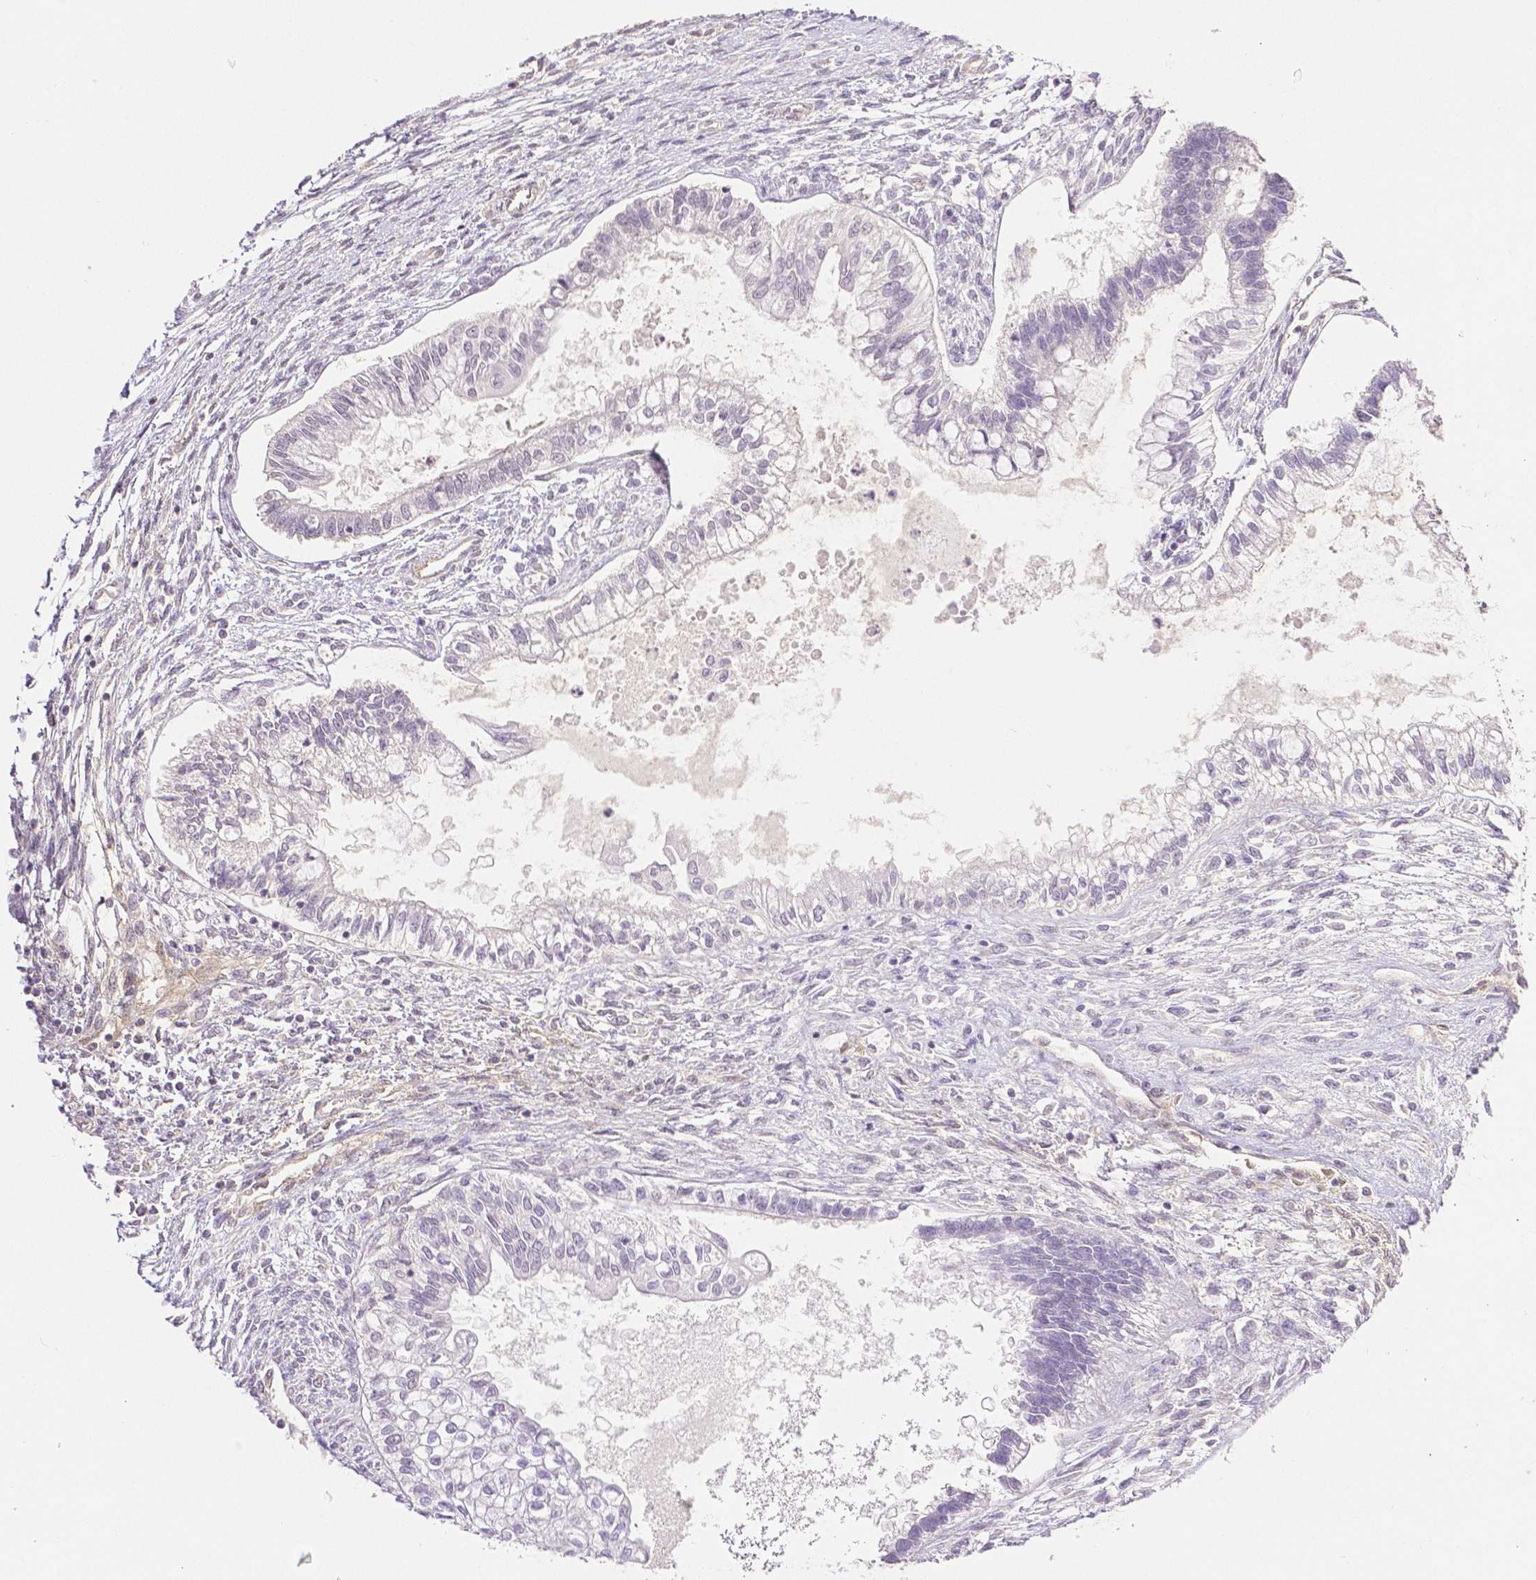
{"staining": {"intensity": "negative", "quantity": "none", "location": "none"}, "tissue": "testis cancer", "cell_type": "Tumor cells", "image_type": "cancer", "snomed": [{"axis": "morphology", "description": "Carcinoma, Embryonal, NOS"}, {"axis": "topography", "description": "Testis"}], "caption": "Human embryonal carcinoma (testis) stained for a protein using IHC shows no expression in tumor cells.", "gene": "THY1", "patient": {"sex": "male", "age": 37}}